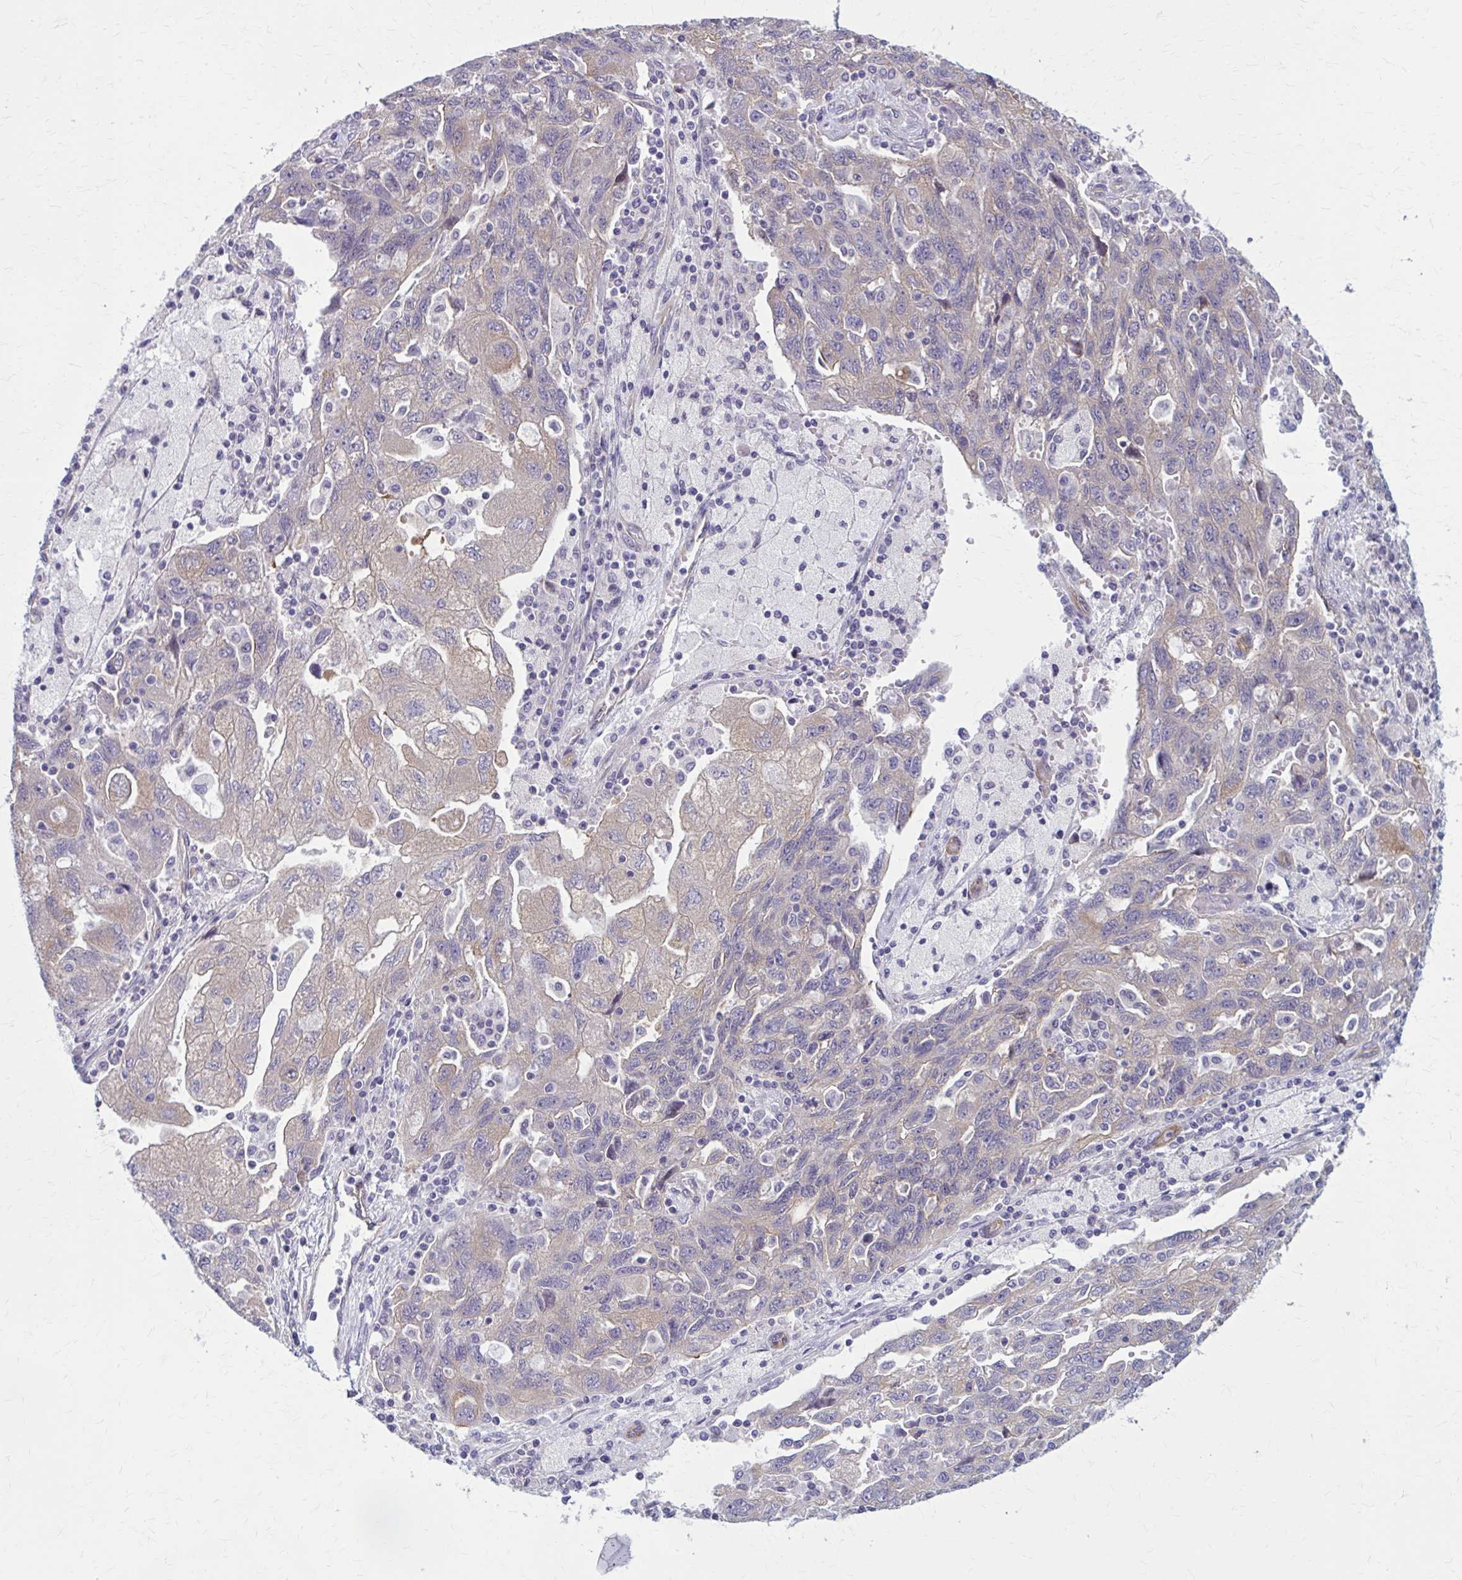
{"staining": {"intensity": "weak", "quantity": "25%-75%", "location": "cytoplasmic/membranous"}, "tissue": "ovarian cancer", "cell_type": "Tumor cells", "image_type": "cancer", "snomed": [{"axis": "morphology", "description": "Carcinoma, NOS"}, {"axis": "morphology", "description": "Cystadenocarcinoma, serous, NOS"}, {"axis": "topography", "description": "Ovary"}], "caption": "About 25%-75% of tumor cells in ovarian cancer display weak cytoplasmic/membranous protein positivity as visualized by brown immunohistochemical staining.", "gene": "ZDHHC7", "patient": {"sex": "female", "age": 69}}